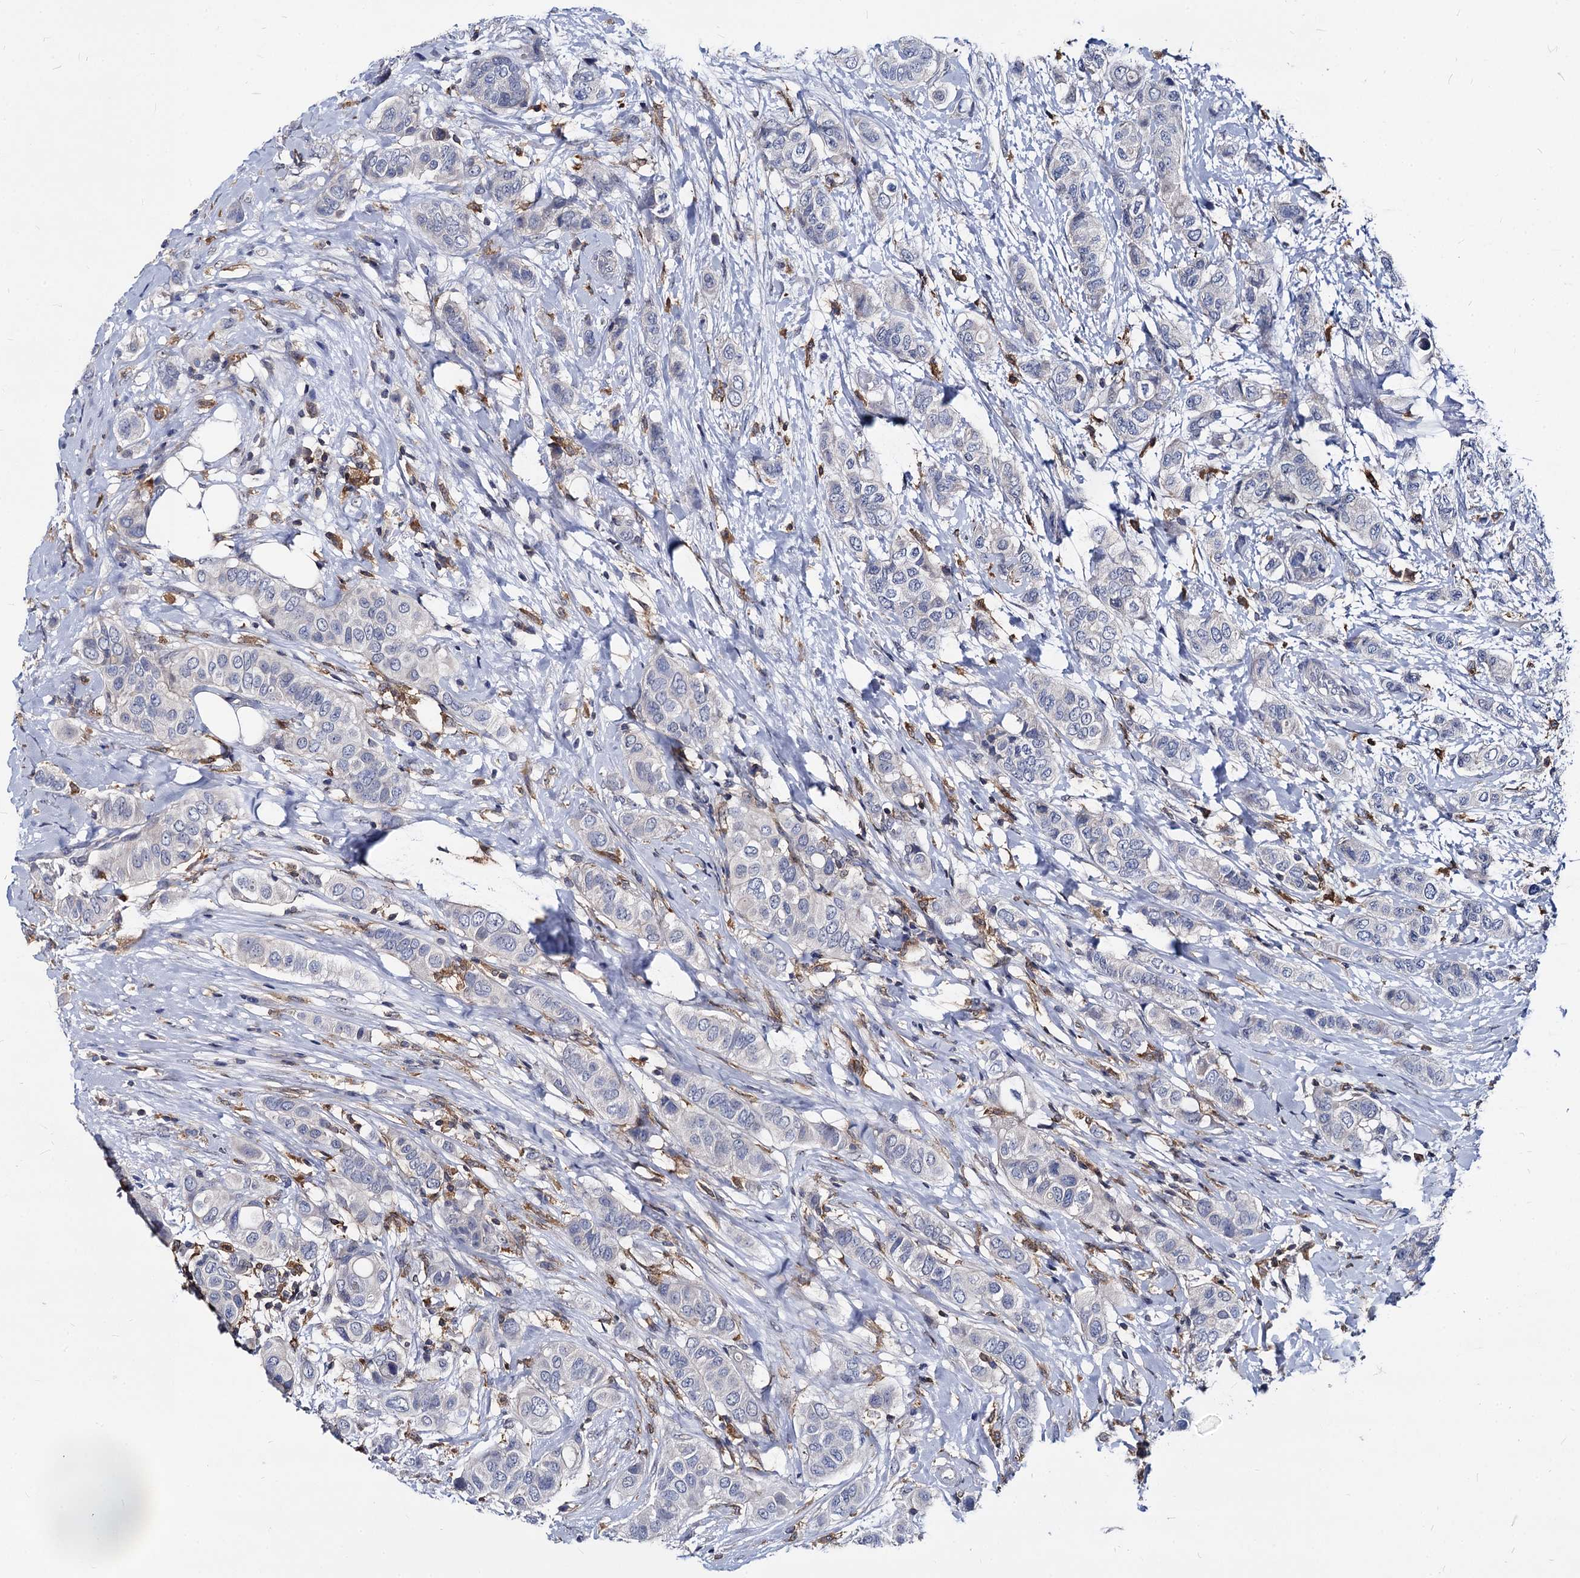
{"staining": {"intensity": "negative", "quantity": "none", "location": "none"}, "tissue": "breast cancer", "cell_type": "Tumor cells", "image_type": "cancer", "snomed": [{"axis": "morphology", "description": "Lobular carcinoma"}, {"axis": "topography", "description": "Breast"}], "caption": "Immunohistochemistry (IHC) of breast cancer displays no positivity in tumor cells.", "gene": "RHOG", "patient": {"sex": "female", "age": 51}}